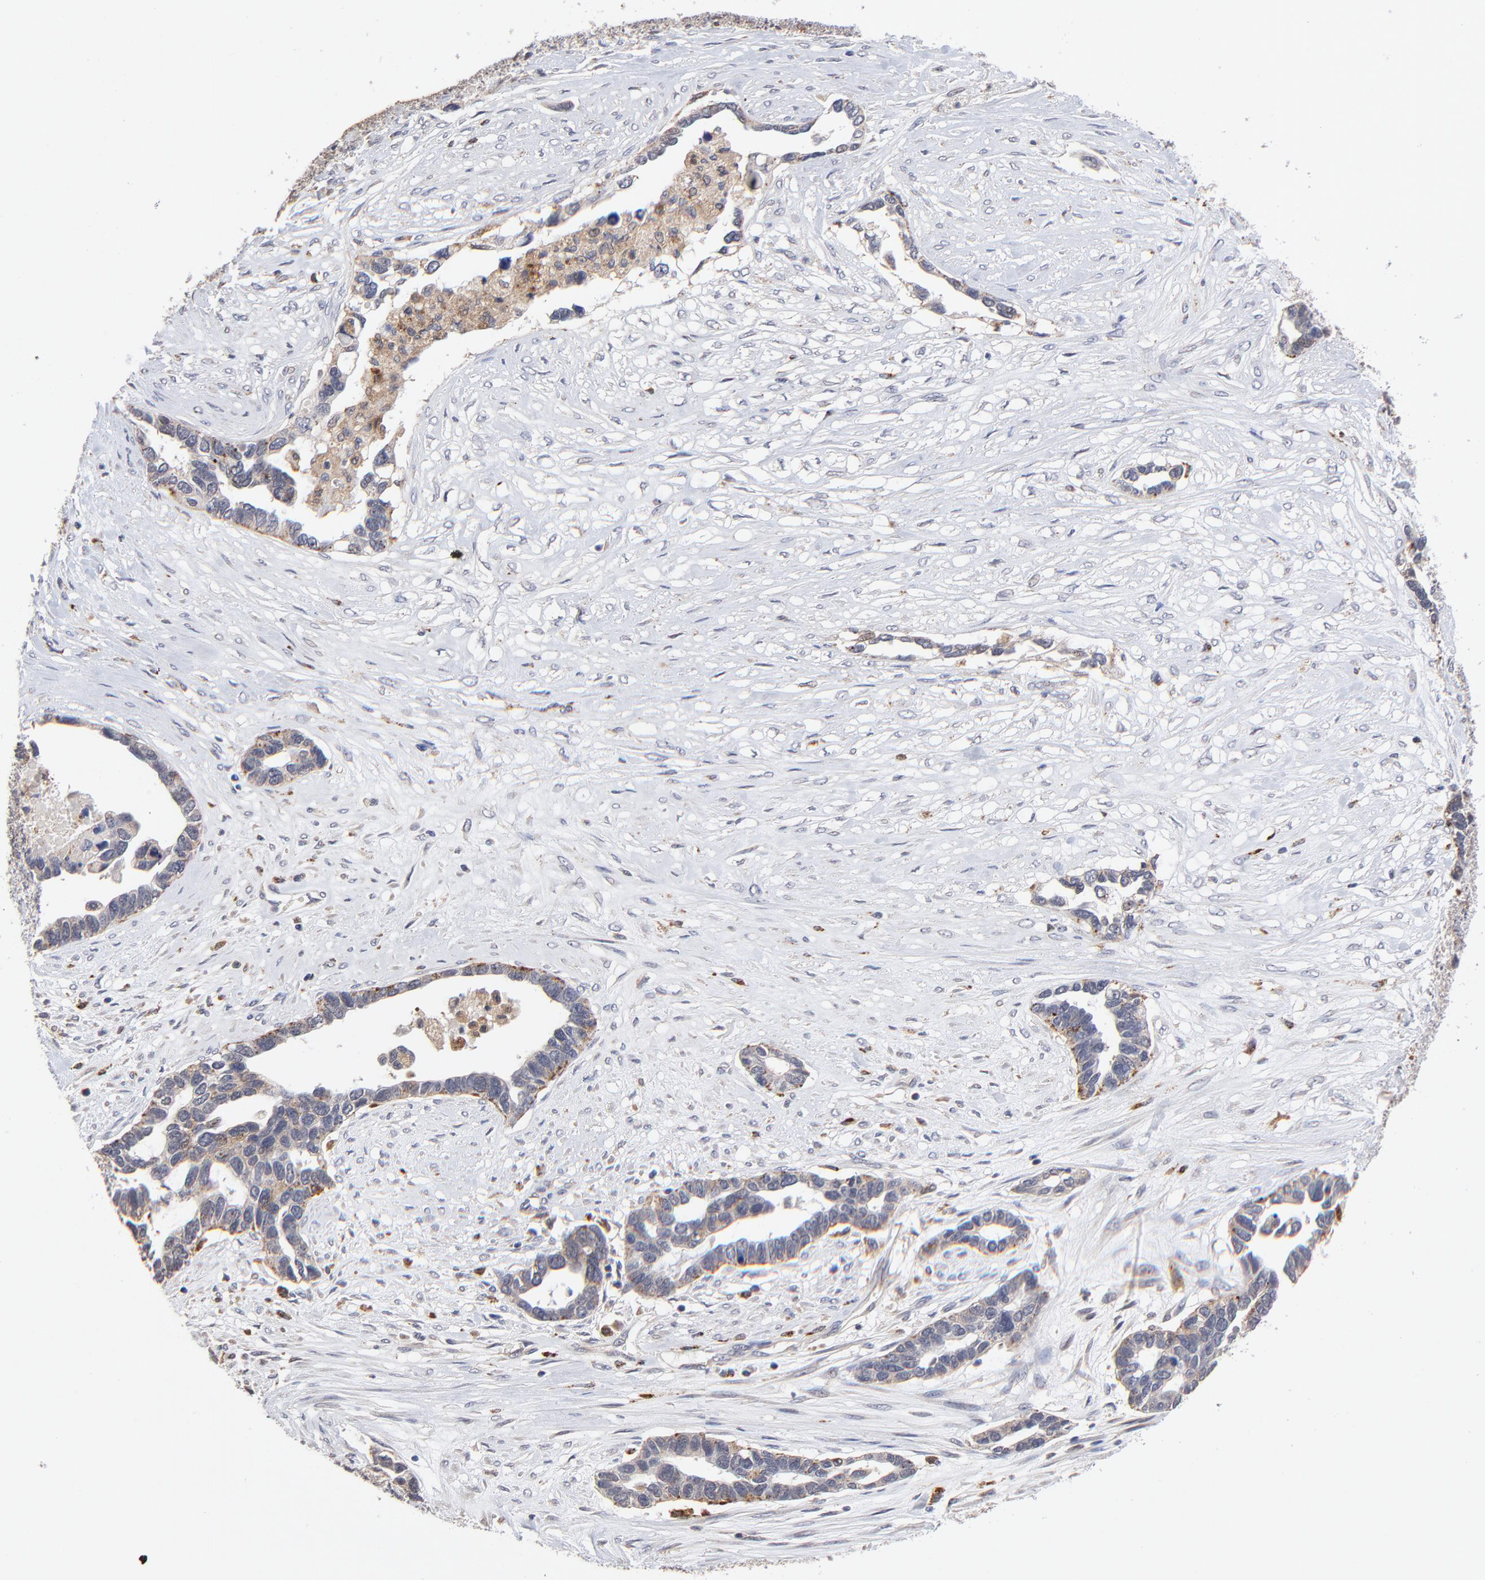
{"staining": {"intensity": "weak", "quantity": "<25%", "location": "cytoplasmic/membranous"}, "tissue": "ovarian cancer", "cell_type": "Tumor cells", "image_type": "cancer", "snomed": [{"axis": "morphology", "description": "Cystadenocarcinoma, serous, NOS"}, {"axis": "topography", "description": "Ovary"}], "caption": "IHC photomicrograph of neoplastic tissue: ovarian cancer (serous cystadenocarcinoma) stained with DAB displays no significant protein expression in tumor cells. (Immunohistochemistry (ihc), brightfield microscopy, high magnification).", "gene": "PDE4B", "patient": {"sex": "female", "age": 54}}